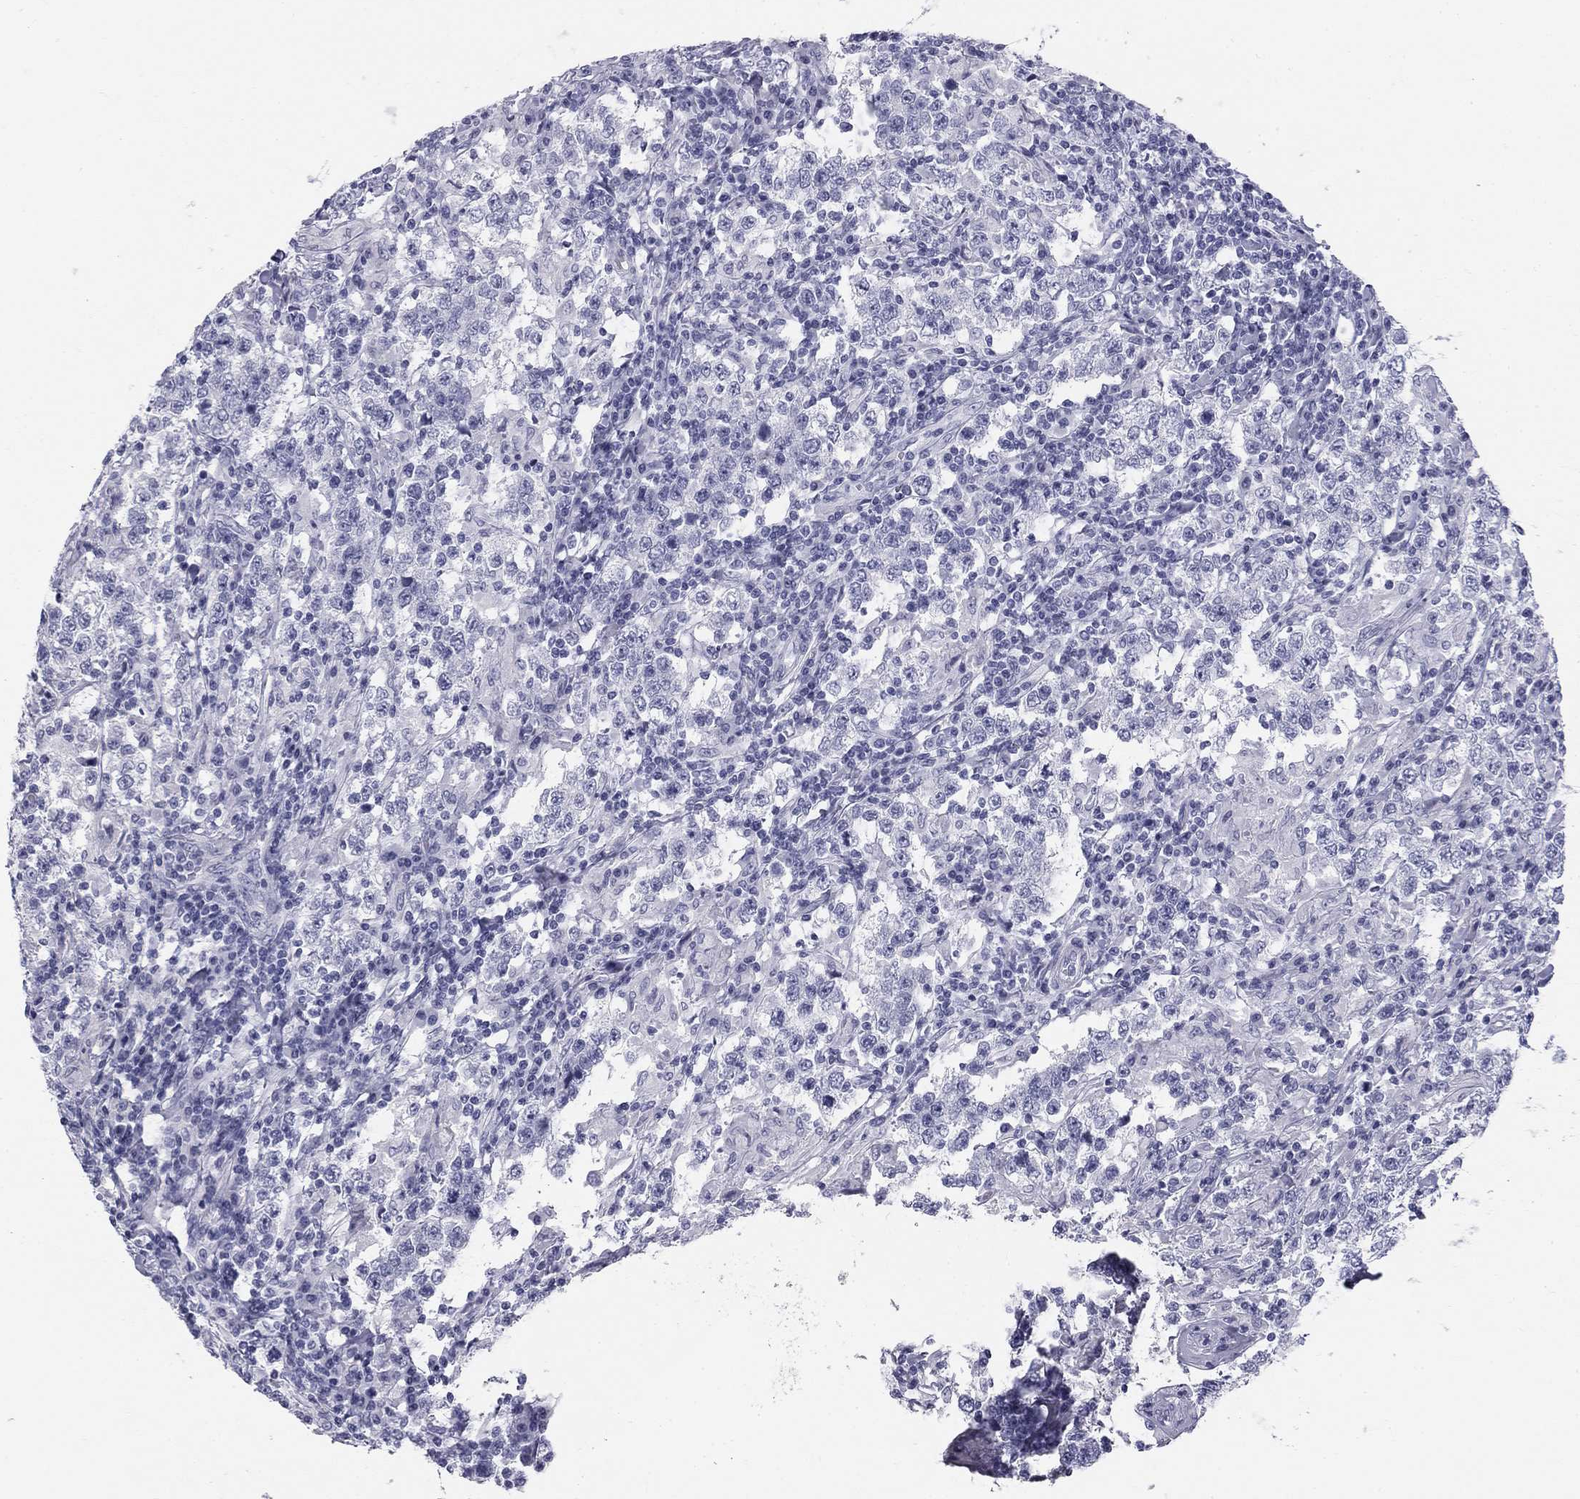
{"staining": {"intensity": "negative", "quantity": "none", "location": "none"}, "tissue": "testis cancer", "cell_type": "Tumor cells", "image_type": "cancer", "snomed": [{"axis": "morphology", "description": "Seminoma, NOS"}, {"axis": "morphology", "description": "Carcinoma, Embryonal, NOS"}, {"axis": "topography", "description": "Testis"}], "caption": "This is an immunohistochemistry (IHC) histopathology image of human testis cancer (seminoma). There is no positivity in tumor cells.", "gene": "SULT2B1", "patient": {"sex": "male", "age": 41}}